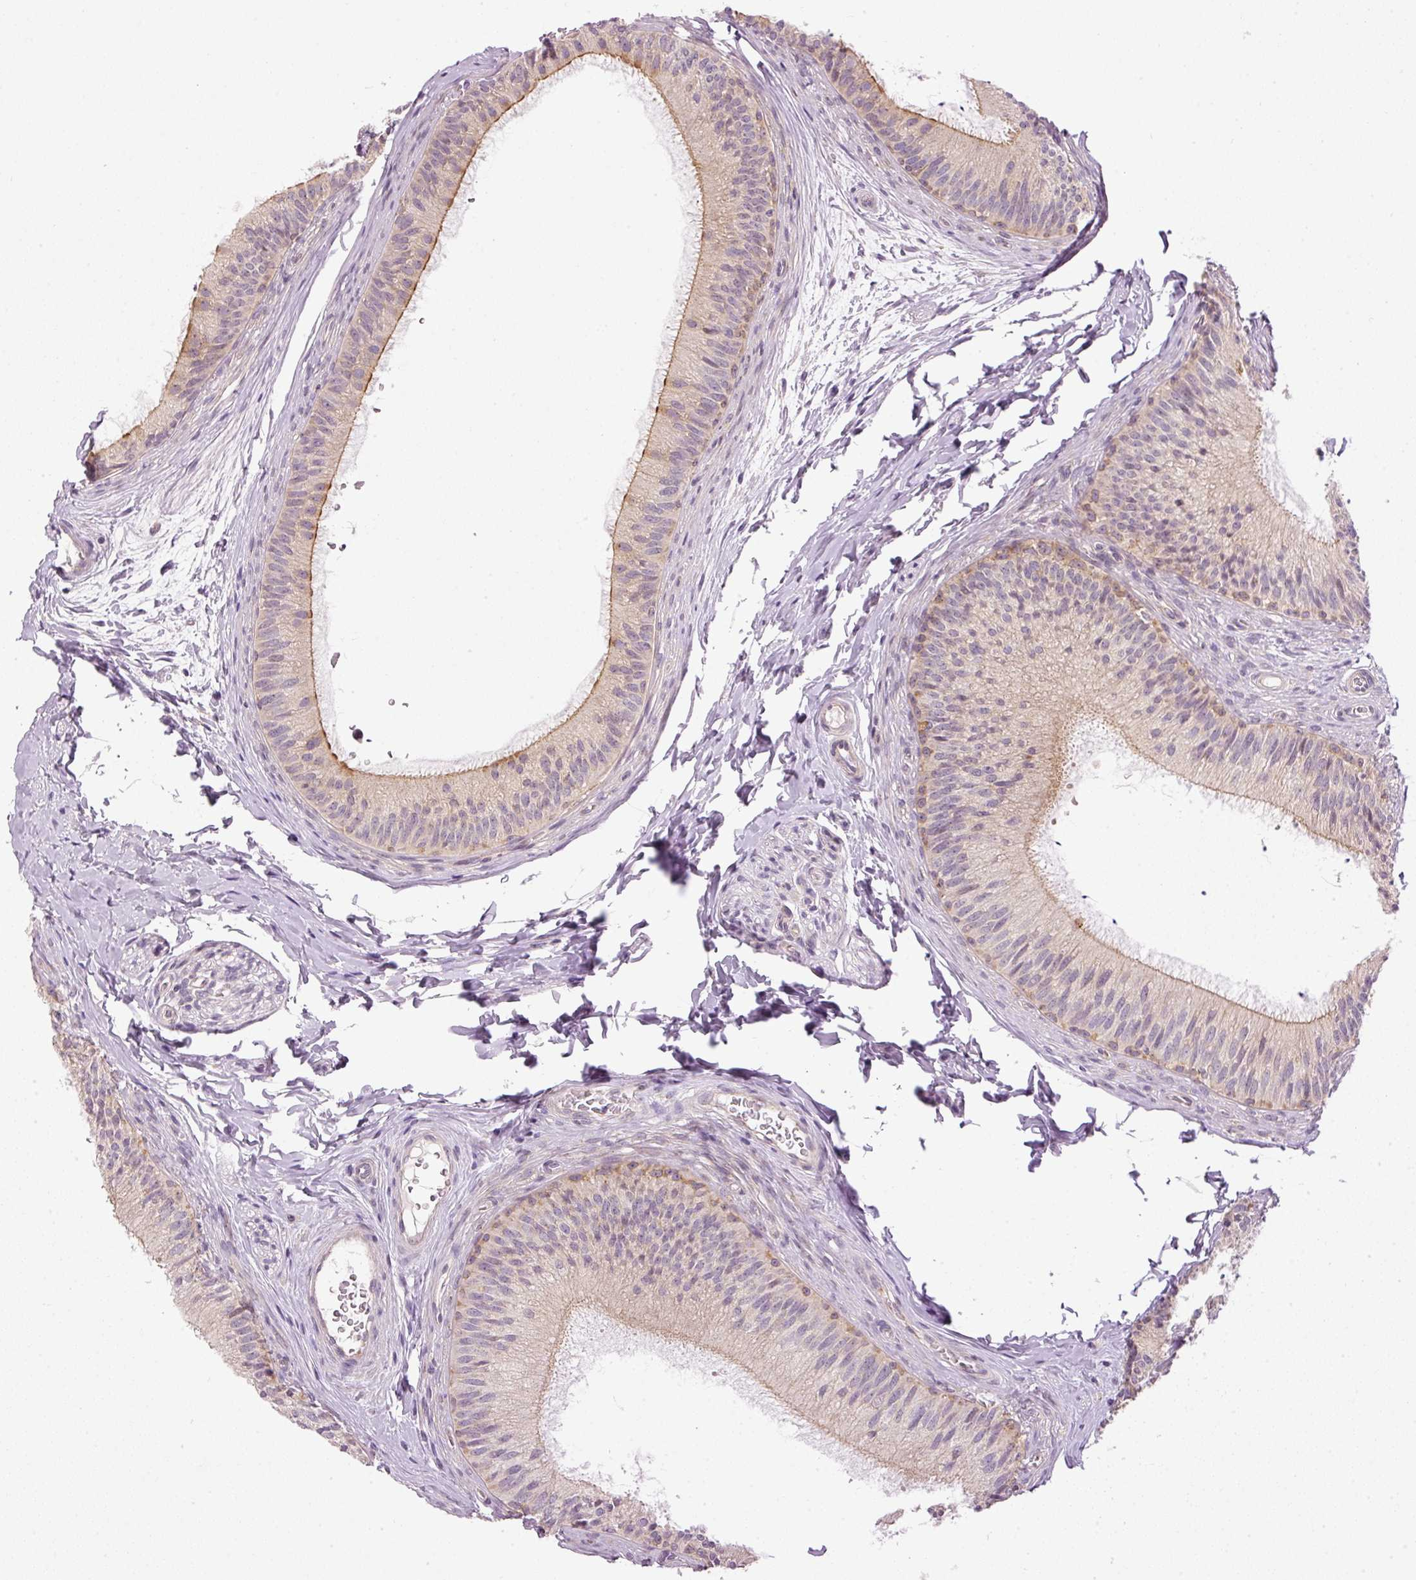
{"staining": {"intensity": "moderate", "quantity": "25%-75%", "location": "cytoplasmic/membranous"}, "tissue": "epididymis", "cell_type": "Glandular cells", "image_type": "normal", "snomed": [{"axis": "morphology", "description": "Normal tissue, NOS"}, {"axis": "topography", "description": "Epididymis"}], "caption": "Approximately 25%-75% of glandular cells in benign human epididymis show moderate cytoplasmic/membranous protein positivity as visualized by brown immunohistochemical staining.", "gene": "MZT2A", "patient": {"sex": "male", "age": 24}}